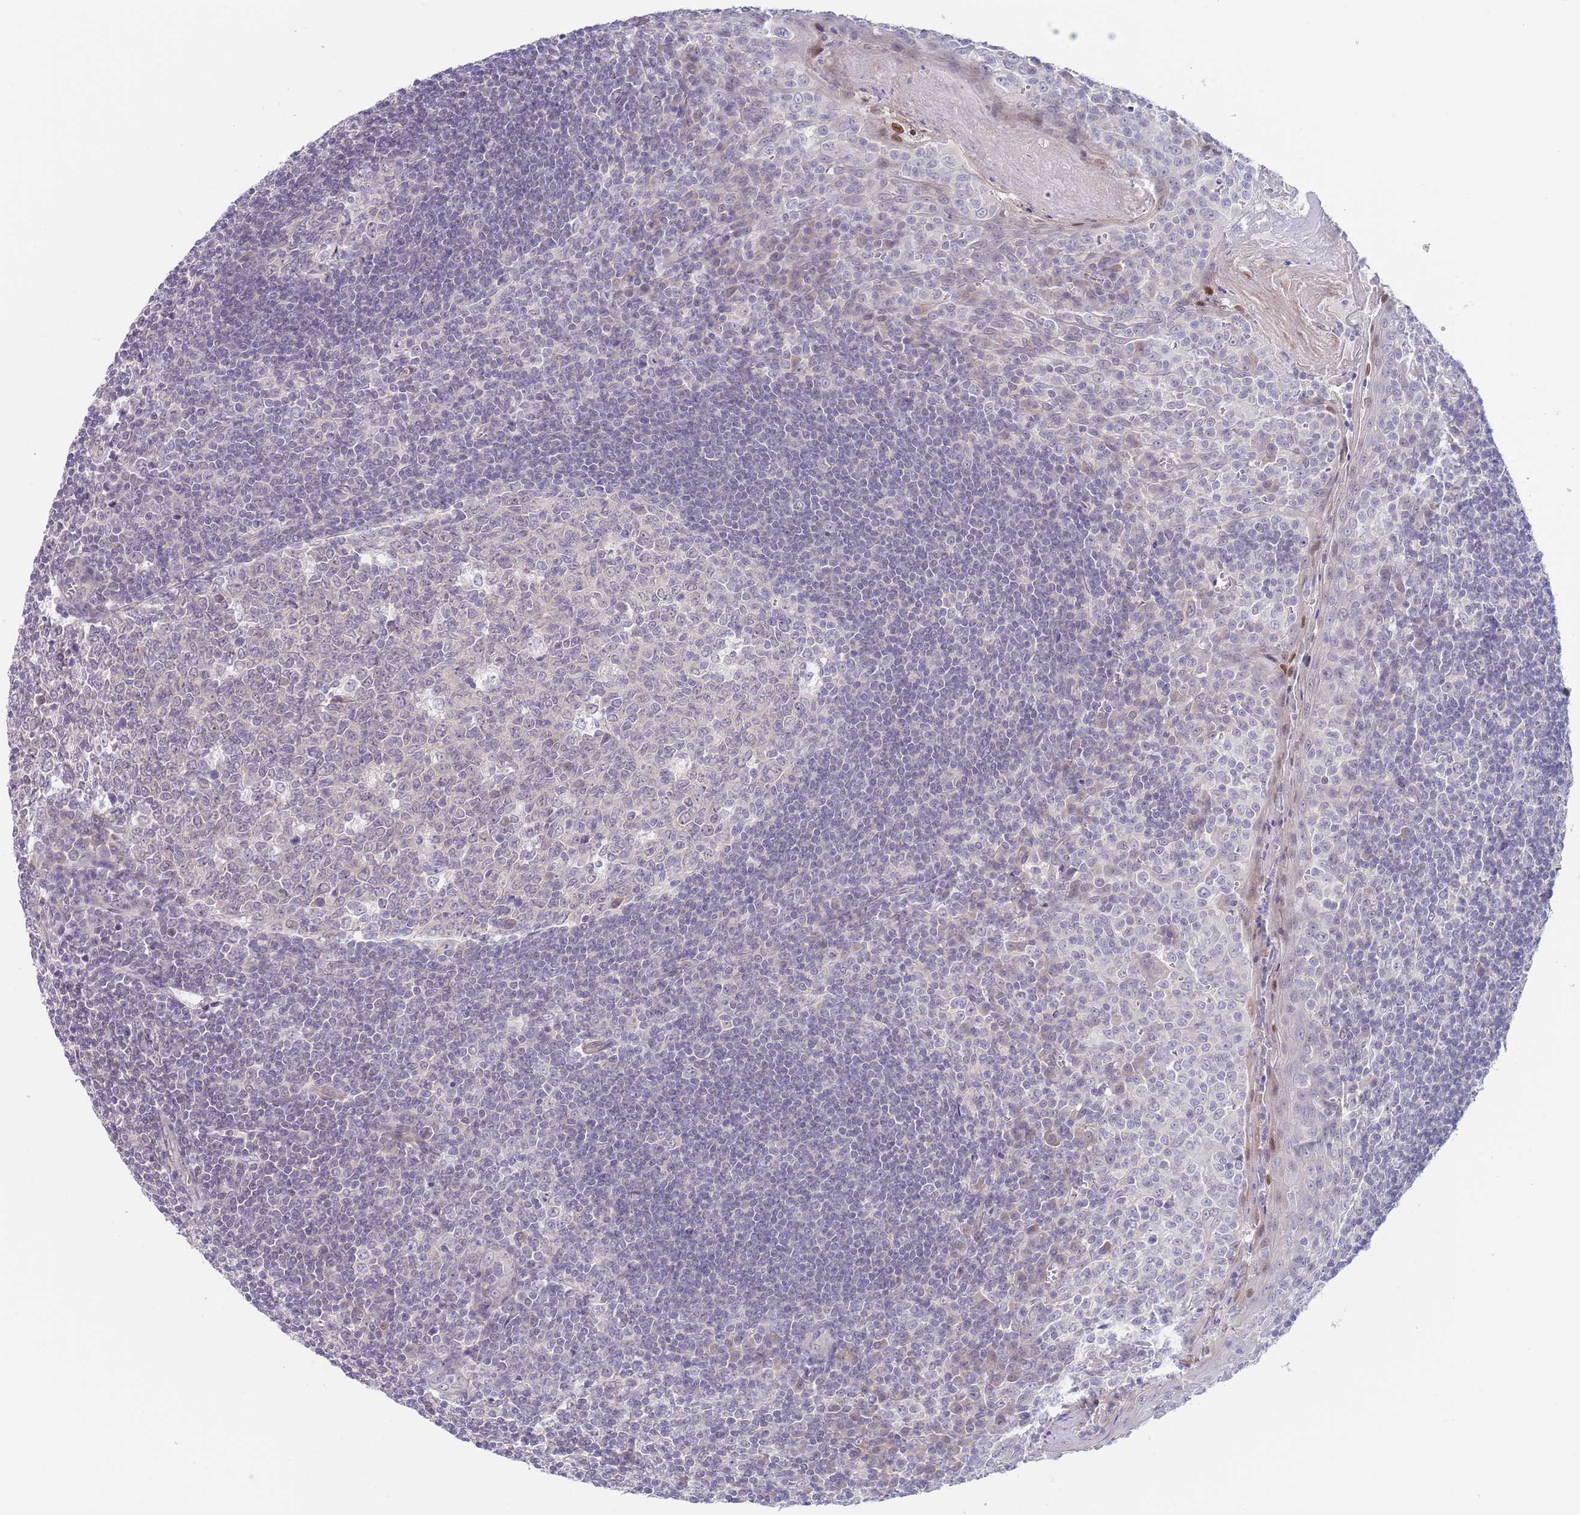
{"staining": {"intensity": "negative", "quantity": "none", "location": "none"}, "tissue": "tonsil", "cell_type": "Germinal center cells", "image_type": "normal", "snomed": [{"axis": "morphology", "description": "Normal tissue, NOS"}, {"axis": "topography", "description": "Tonsil"}], "caption": "Immunohistochemistry histopathology image of unremarkable tonsil stained for a protein (brown), which demonstrates no positivity in germinal center cells. Brightfield microscopy of immunohistochemistry (IHC) stained with DAB (3,3'-diaminobenzidine) (brown) and hematoxylin (blue), captured at high magnification.", "gene": "RNF169", "patient": {"sex": "male", "age": 27}}